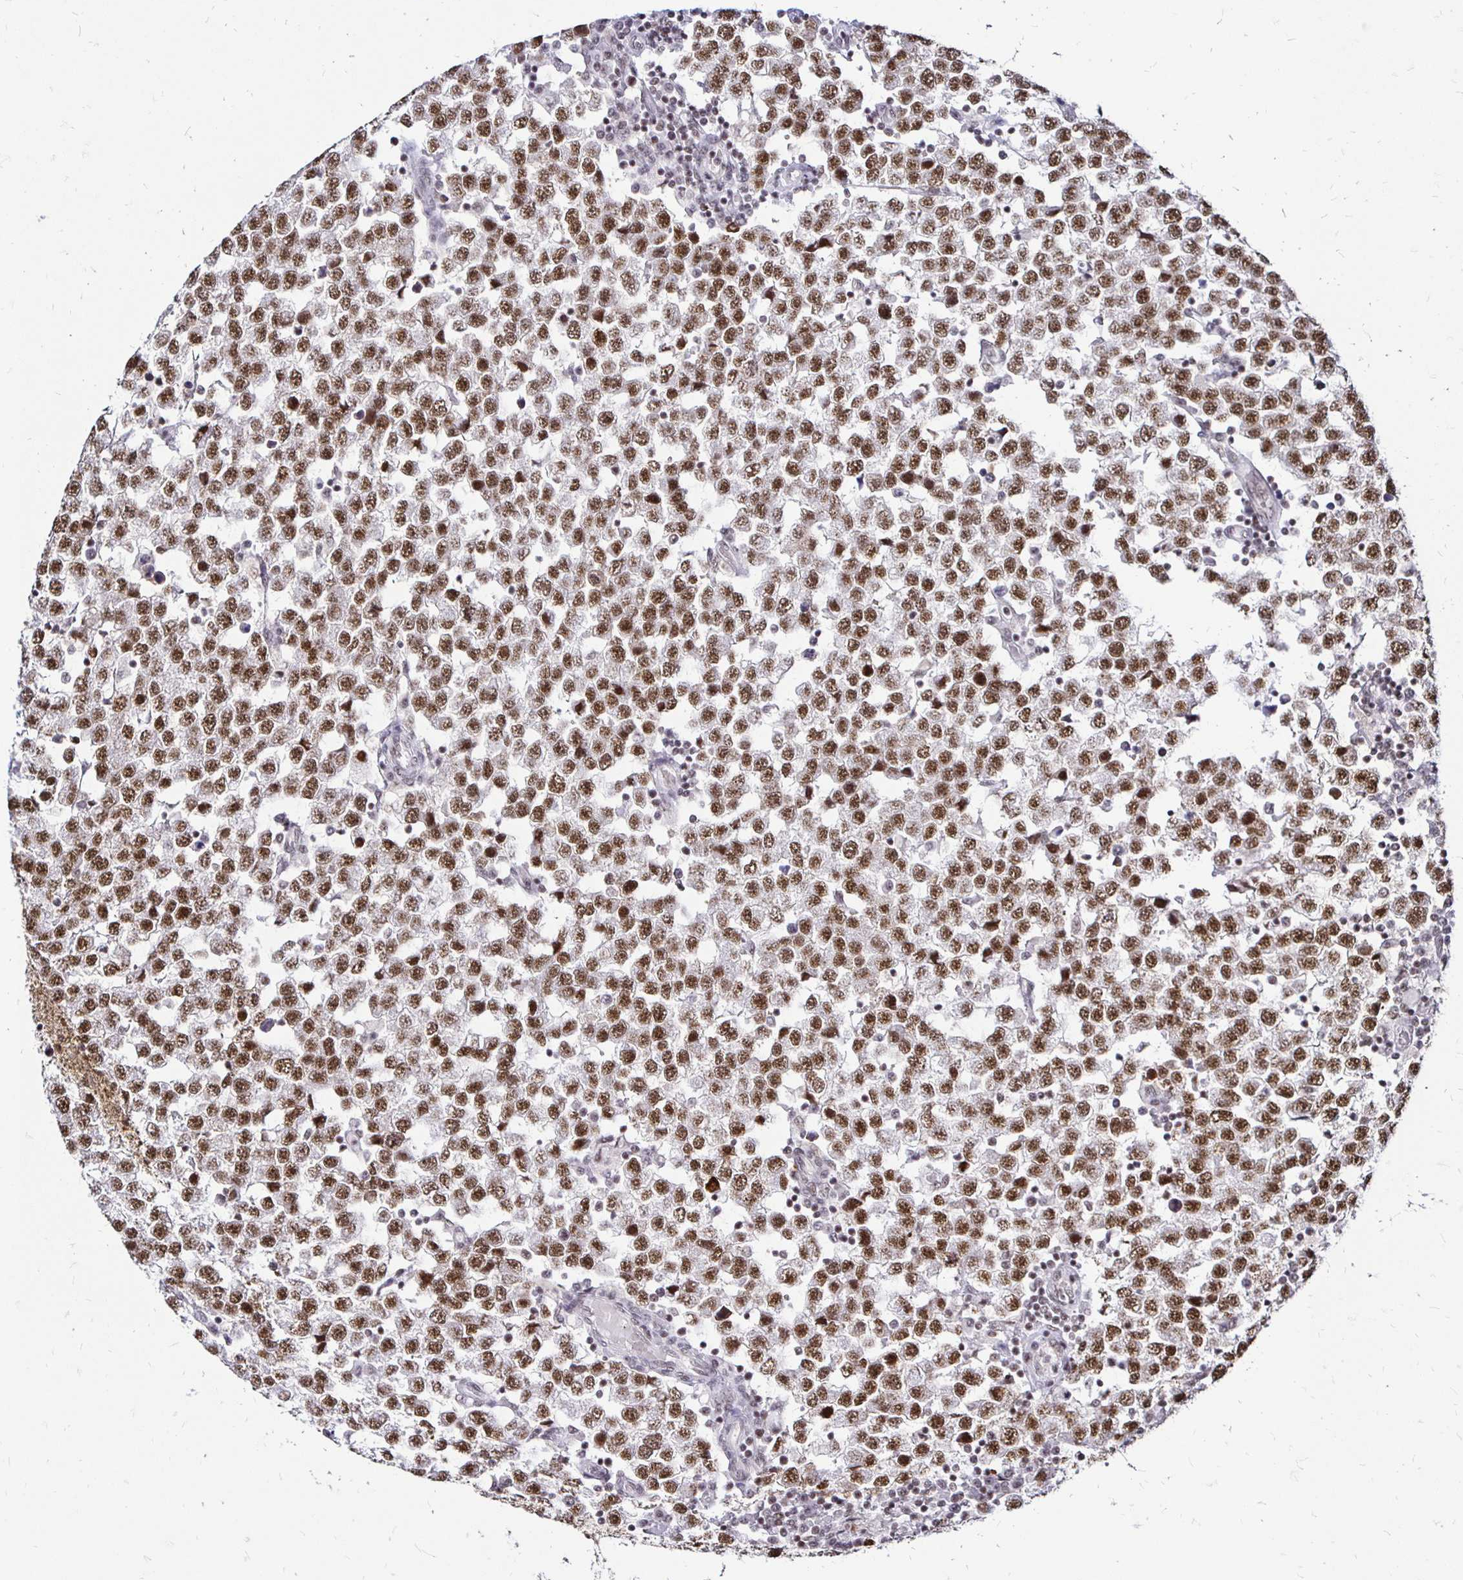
{"staining": {"intensity": "strong", "quantity": ">75%", "location": "nuclear"}, "tissue": "testis cancer", "cell_type": "Tumor cells", "image_type": "cancer", "snomed": [{"axis": "morphology", "description": "Seminoma, NOS"}, {"axis": "topography", "description": "Testis"}], "caption": "Protein expression analysis of testis cancer (seminoma) shows strong nuclear staining in approximately >75% of tumor cells. Nuclei are stained in blue.", "gene": "SIN3A", "patient": {"sex": "male", "age": 34}}